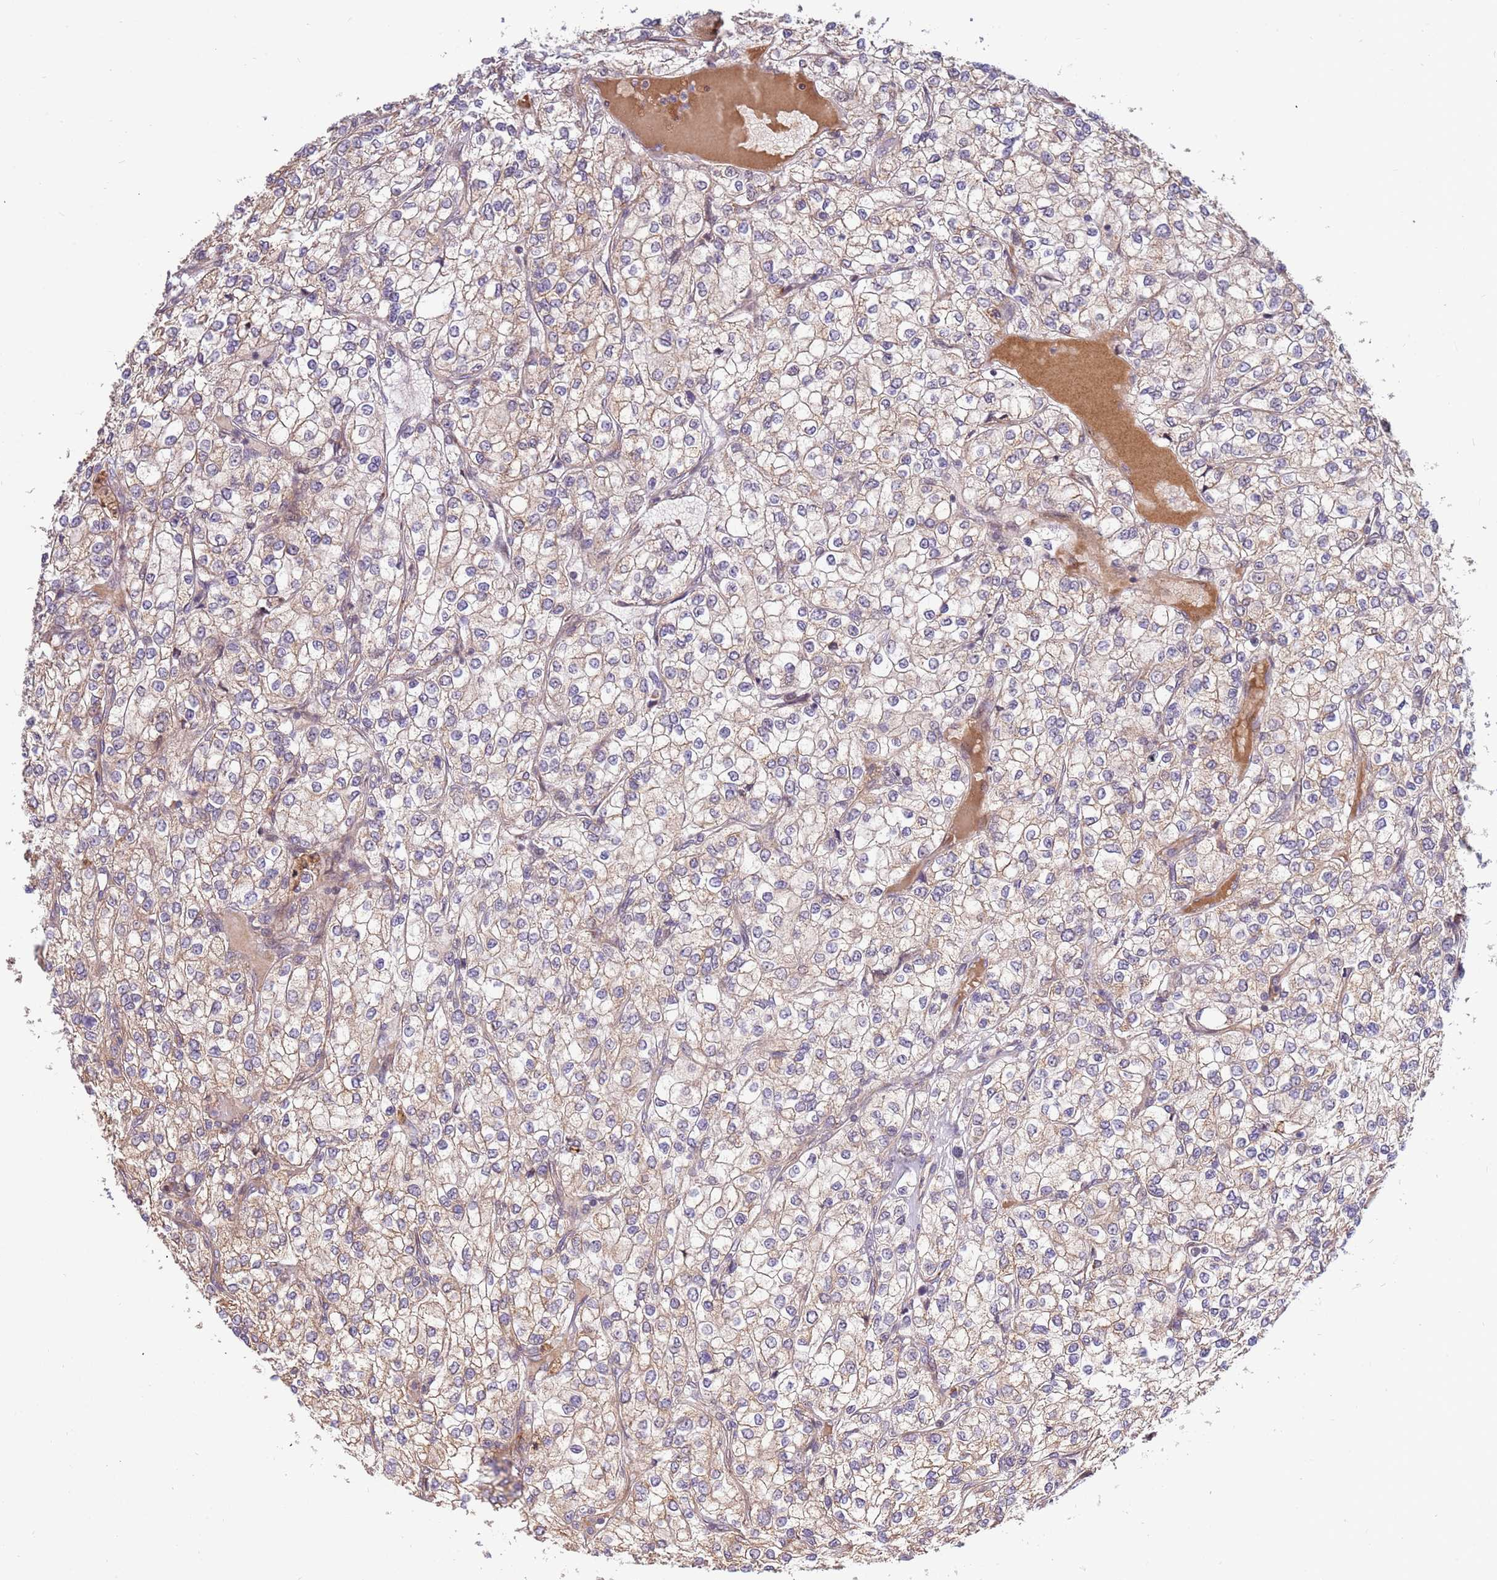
{"staining": {"intensity": "weak", "quantity": "<25%", "location": "cytoplasmic/membranous"}, "tissue": "renal cancer", "cell_type": "Tumor cells", "image_type": "cancer", "snomed": [{"axis": "morphology", "description": "Adenocarcinoma, NOS"}, {"axis": "topography", "description": "Kidney"}], "caption": "Immunohistochemistry (IHC) of human renal cancer displays no positivity in tumor cells. The staining was performed using DAB to visualize the protein expression in brown, while the nuclei were stained in blue with hematoxylin (Magnification: 20x).", "gene": "HAUS3", "patient": {"sex": "male", "age": 80}}